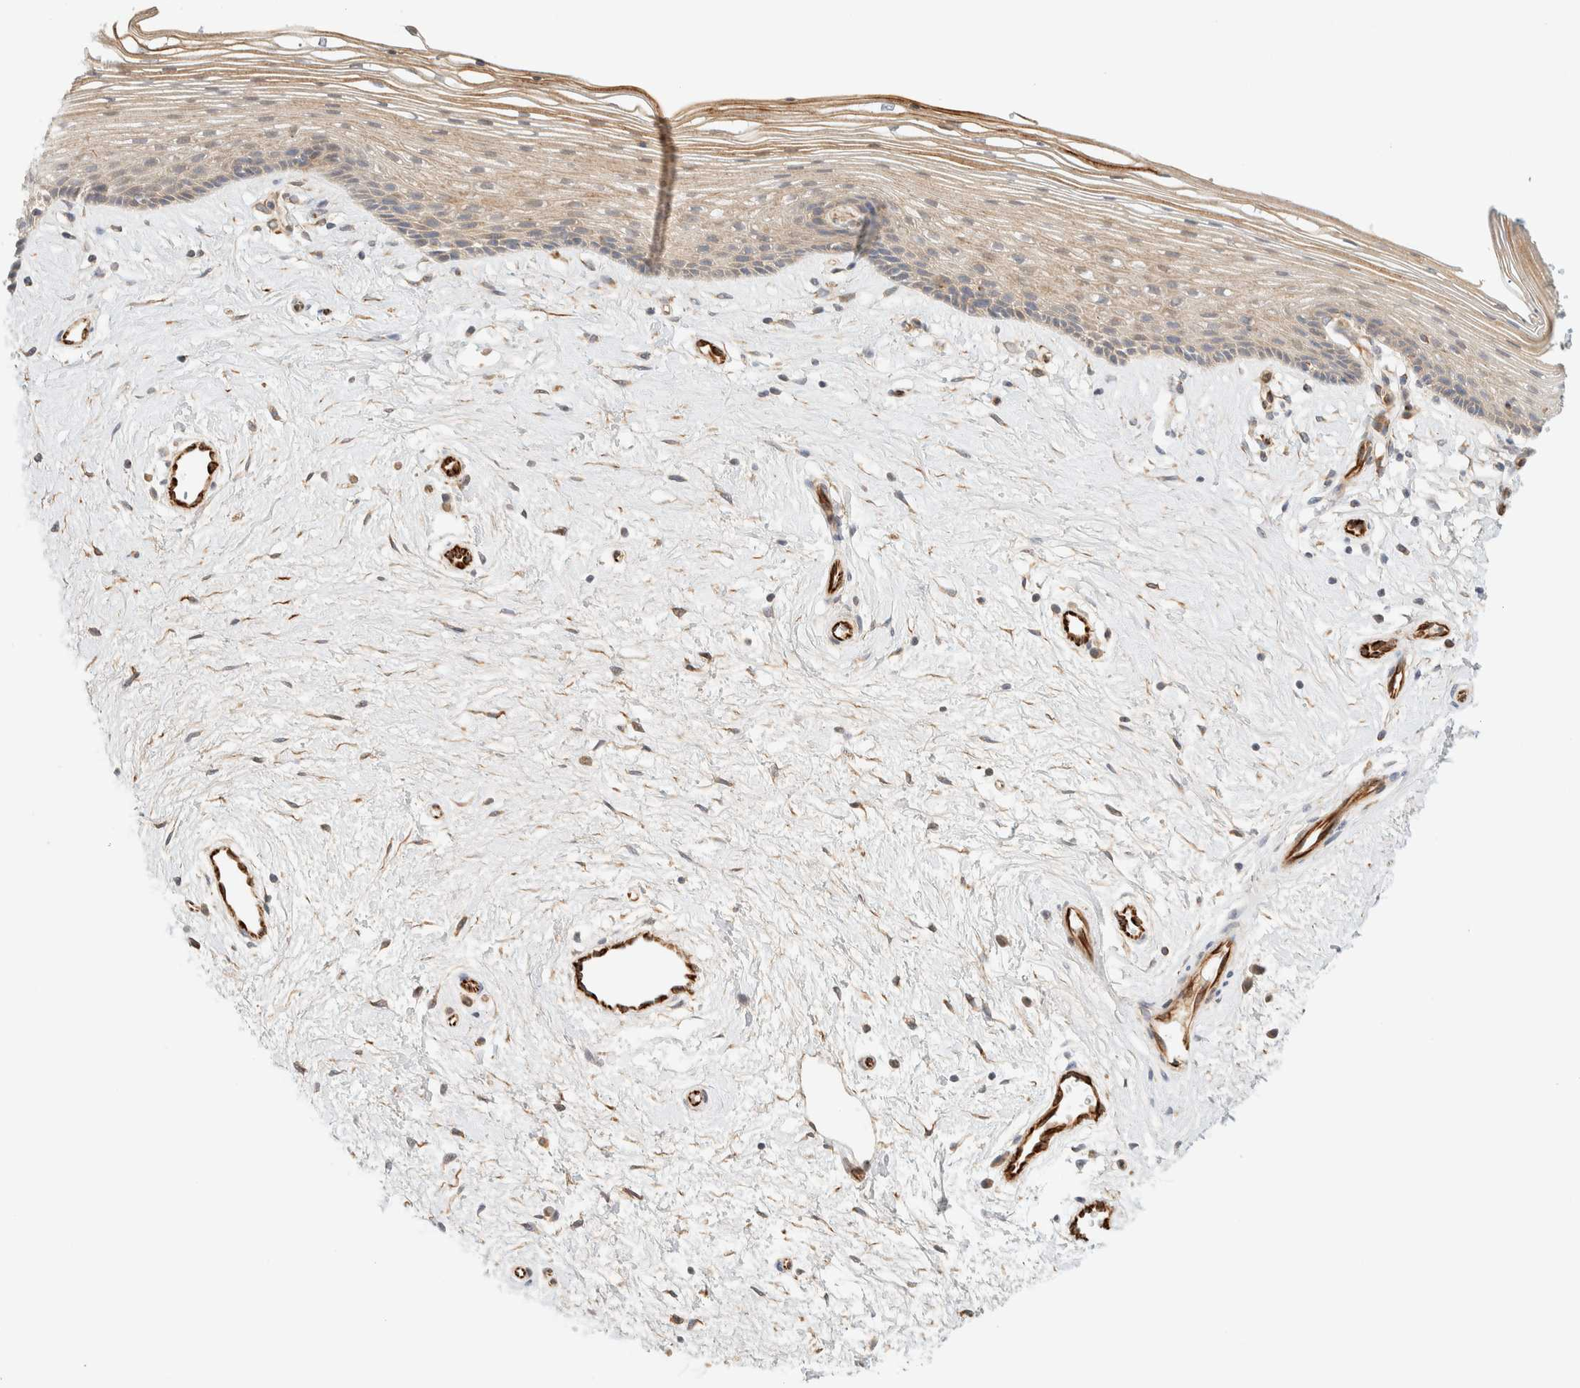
{"staining": {"intensity": "weak", "quantity": ">75%", "location": "cytoplasmic/membranous"}, "tissue": "vagina", "cell_type": "Squamous epithelial cells", "image_type": "normal", "snomed": [{"axis": "morphology", "description": "Normal tissue, NOS"}, {"axis": "topography", "description": "Vagina"}], "caption": "Brown immunohistochemical staining in unremarkable human vagina demonstrates weak cytoplasmic/membranous staining in approximately >75% of squamous epithelial cells.", "gene": "FAT1", "patient": {"sex": "female", "age": 46}}